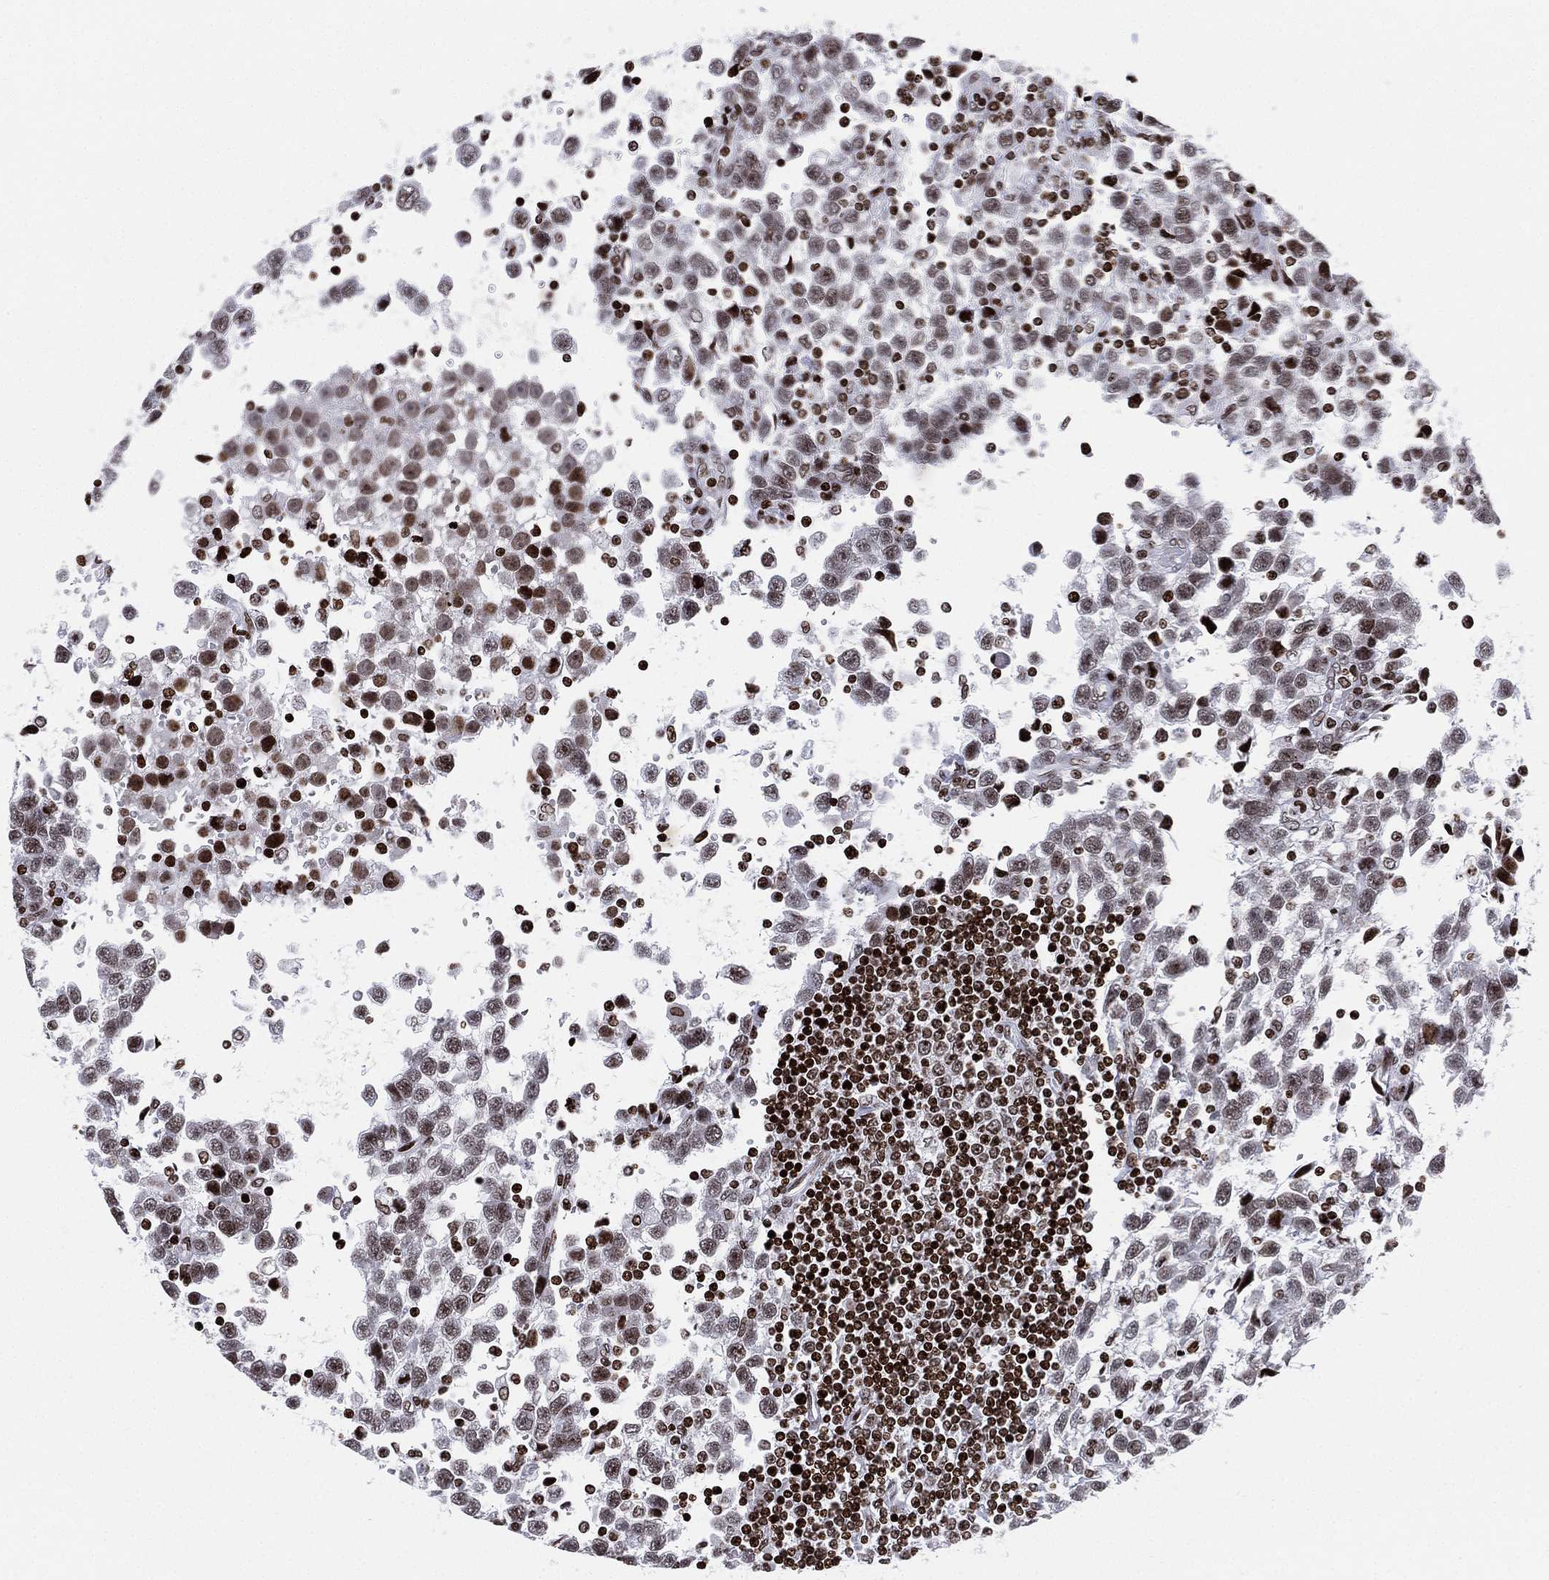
{"staining": {"intensity": "weak", "quantity": "<25%", "location": "nuclear"}, "tissue": "testis cancer", "cell_type": "Tumor cells", "image_type": "cancer", "snomed": [{"axis": "morphology", "description": "Seminoma, NOS"}, {"axis": "topography", "description": "Testis"}], "caption": "Testis cancer (seminoma) was stained to show a protein in brown. There is no significant staining in tumor cells.", "gene": "MFSD14A", "patient": {"sex": "male", "age": 34}}